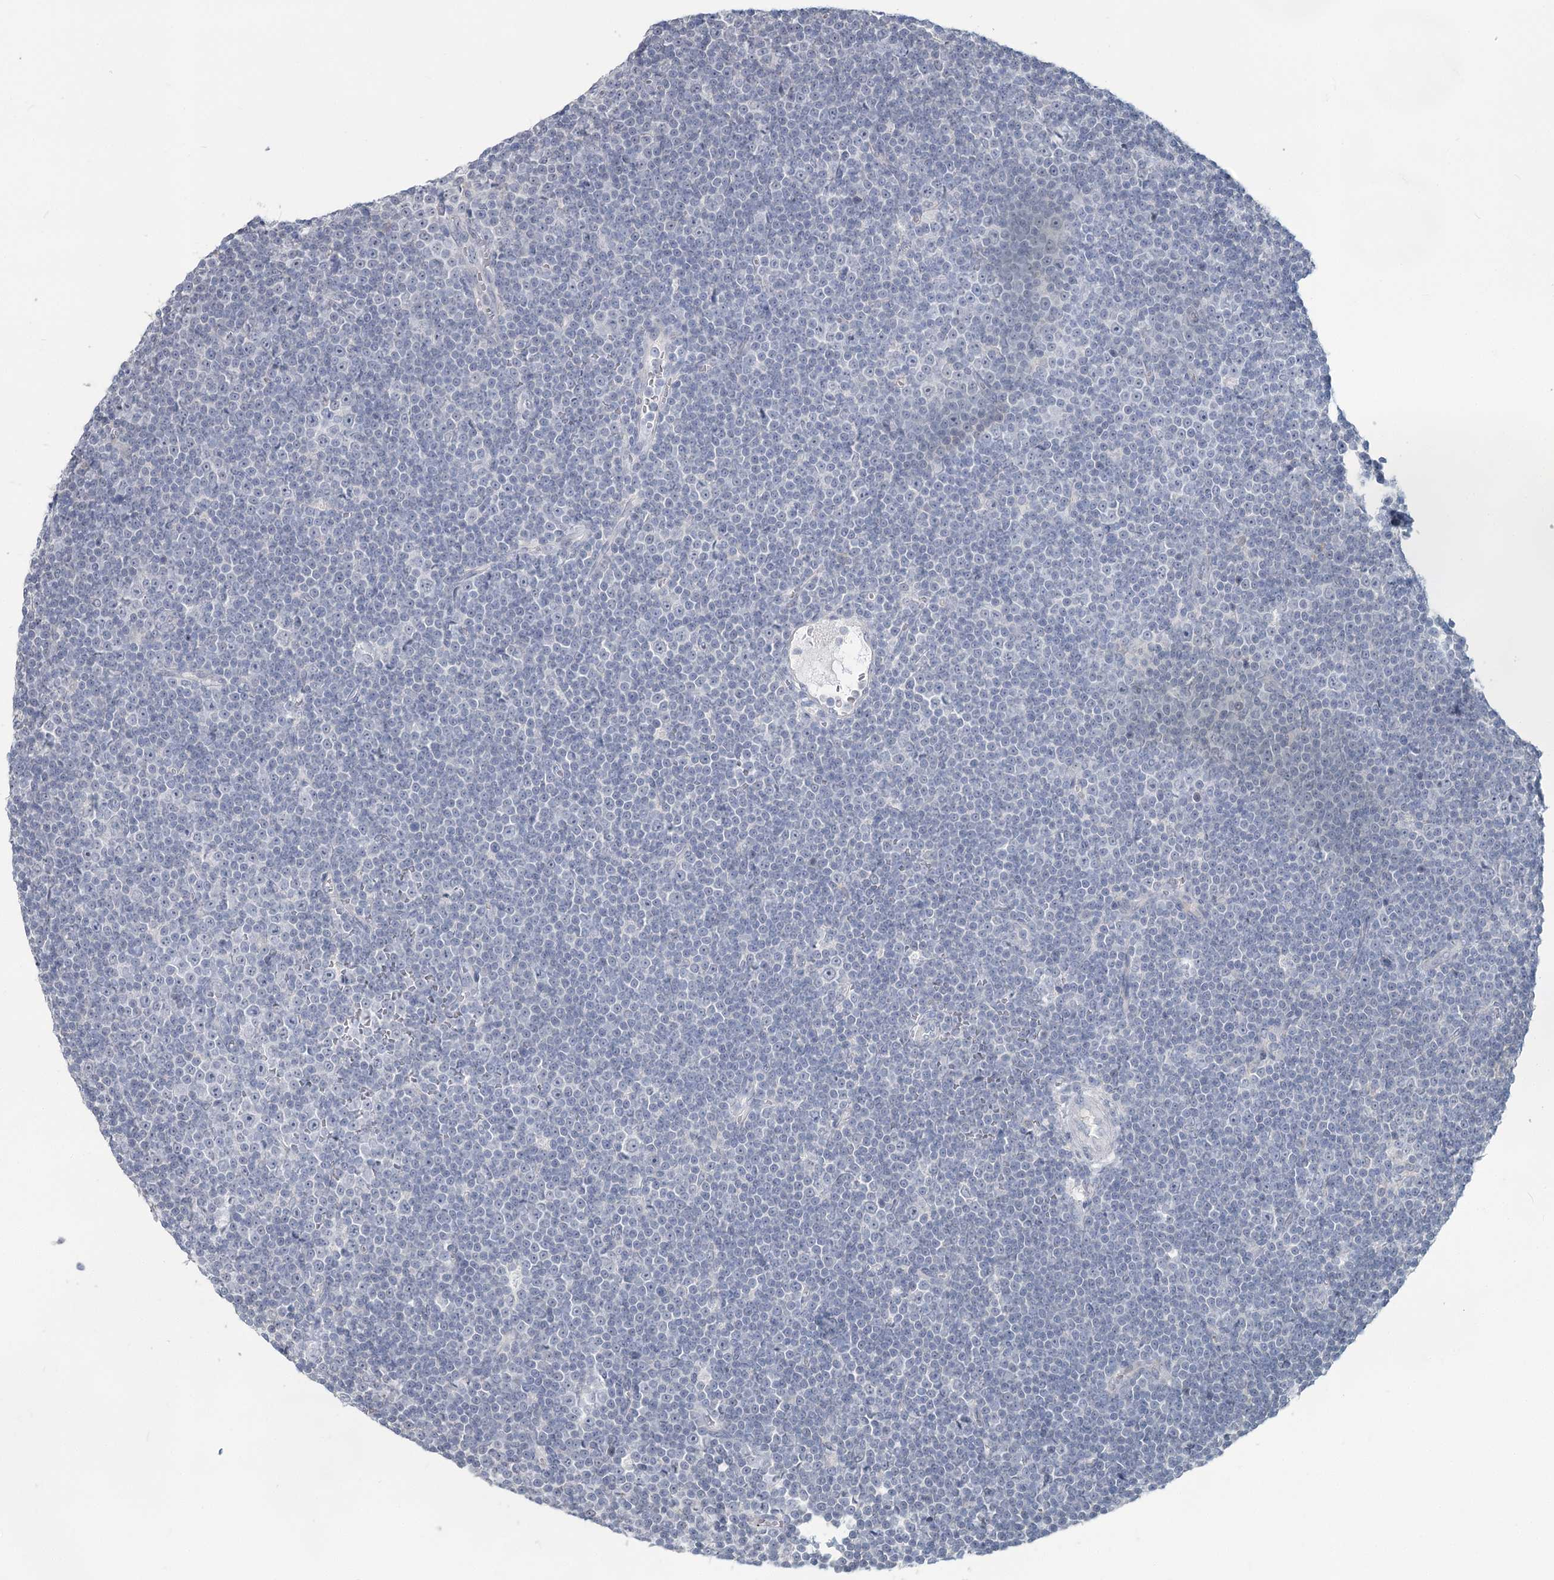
{"staining": {"intensity": "negative", "quantity": "none", "location": "none"}, "tissue": "lymphoma", "cell_type": "Tumor cells", "image_type": "cancer", "snomed": [{"axis": "morphology", "description": "Malignant lymphoma, non-Hodgkin's type, Low grade"}, {"axis": "topography", "description": "Lymph node"}], "caption": "High magnification brightfield microscopy of low-grade malignant lymphoma, non-Hodgkin's type stained with DAB (3,3'-diaminobenzidine) (brown) and counterstained with hematoxylin (blue): tumor cells show no significant positivity.", "gene": "SLC9A3", "patient": {"sex": "female", "age": 67}}